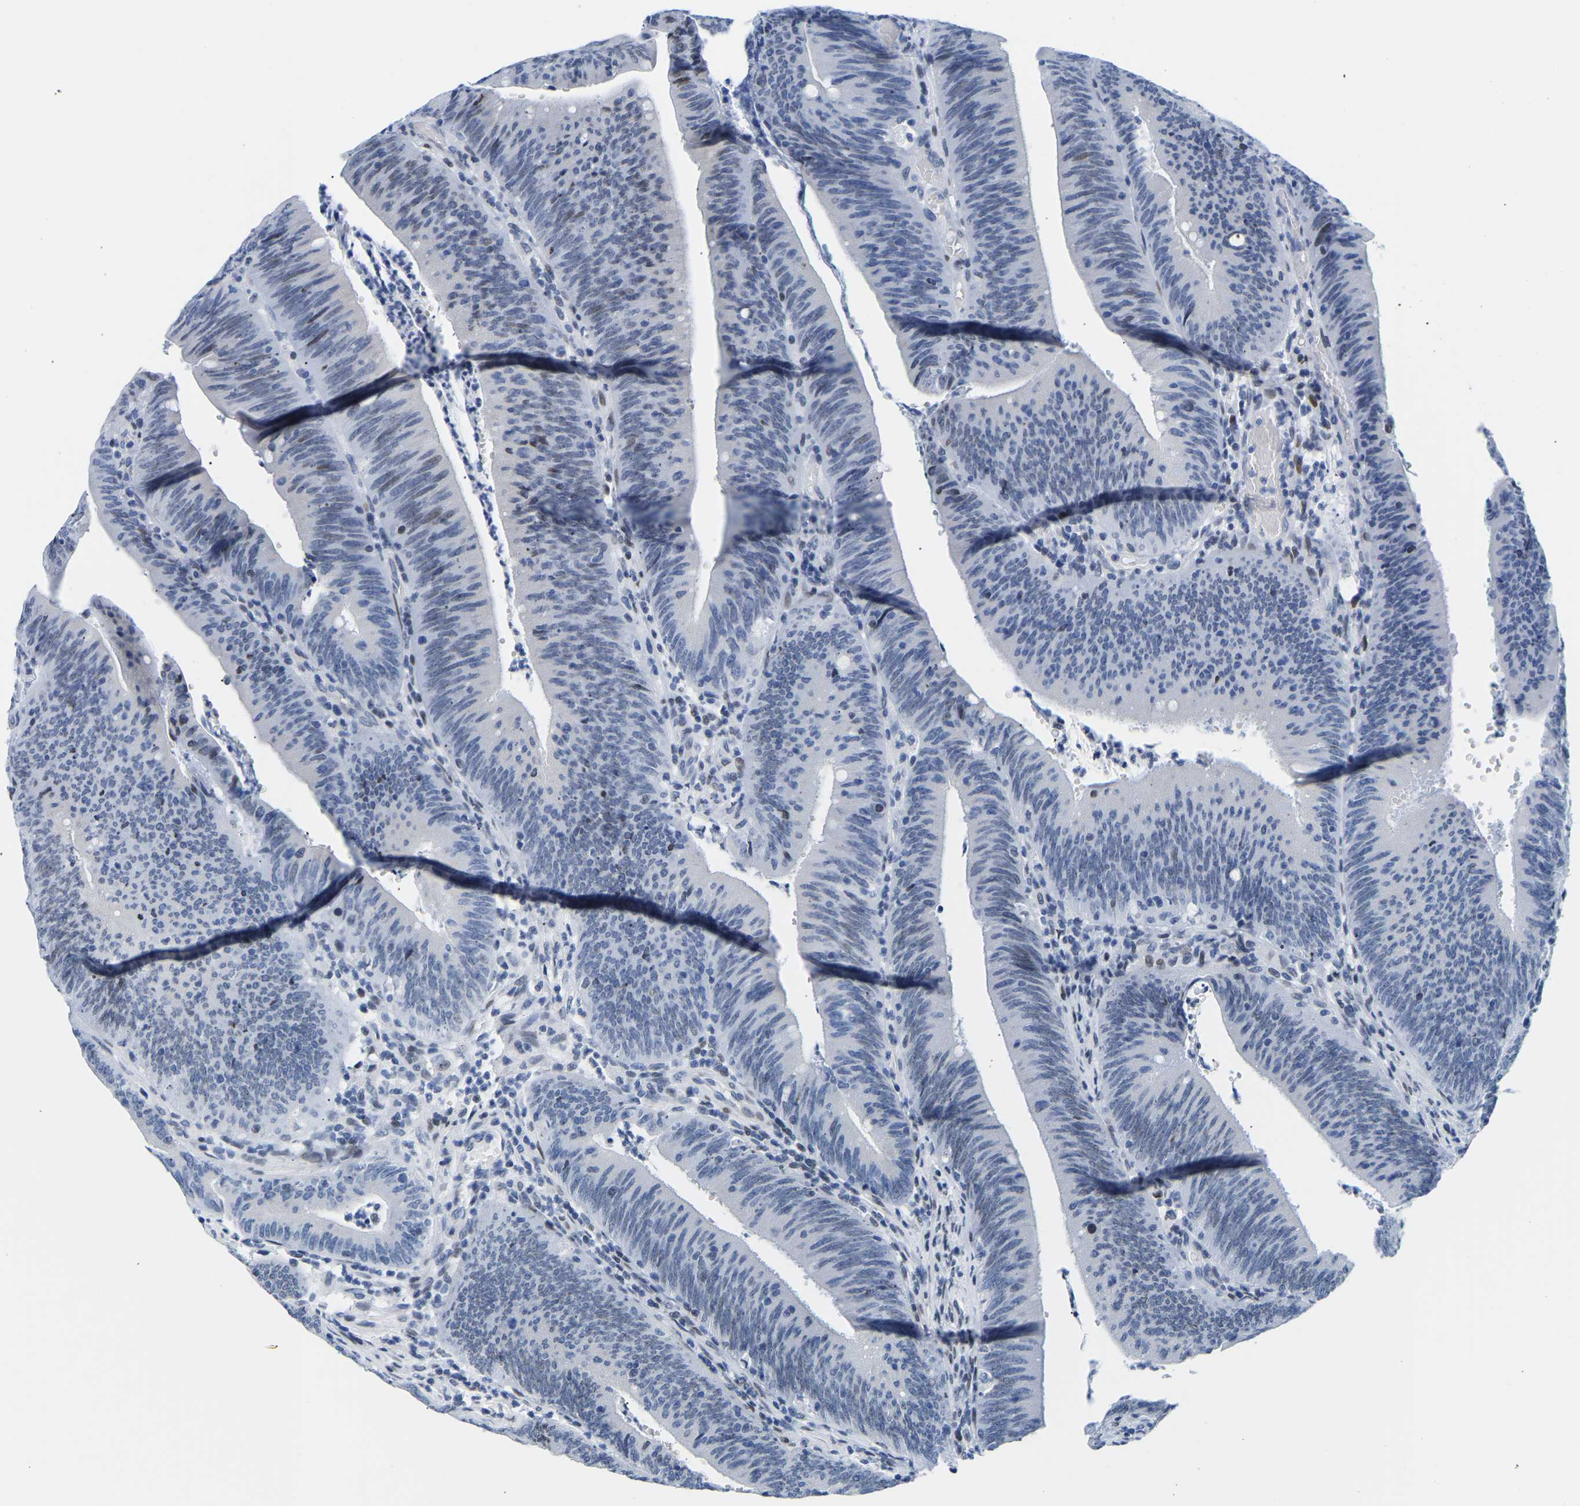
{"staining": {"intensity": "negative", "quantity": "none", "location": "none"}, "tissue": "colorectal cancer", "cell_type": "Tumor cells", "image_type": "cancer", "snomed": [{"axis": "morphology", "description": "Normal tissue, NOS"}, {"axis": "morphology", "description": "Adenocarcinoma, NOS"}, {"axis": "topography", "description": "Rectum"}], "caption": "Tumor cells are negative for brown protein staining in colorectal adenocarcinoma.", "gene": "UPK3A", "patient": {"sex": "female", "age": 66}}